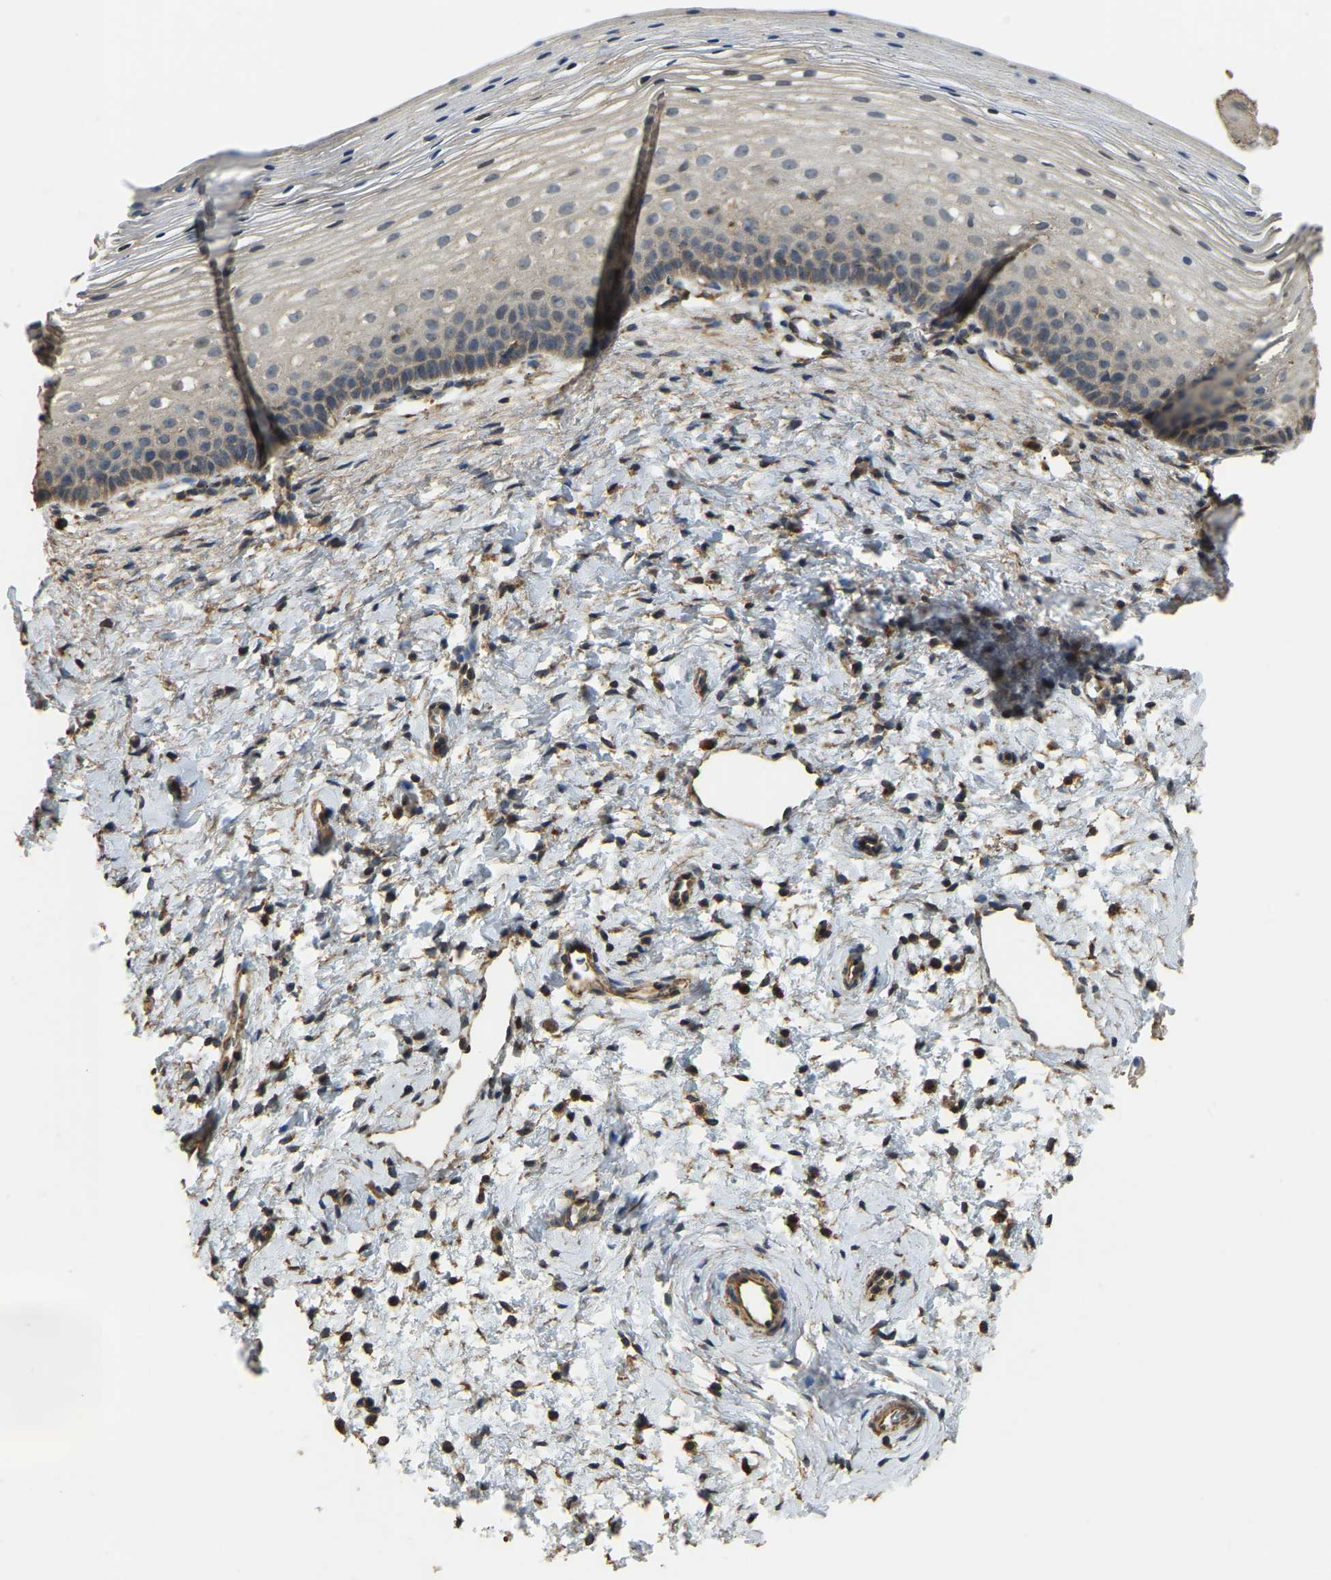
{"staining": {"intensity": "moderate", "quantity": ">75%", "location": "cytoplasmic/membranous"}, "tissue": "cervix", "cell_type": "Glandular cells", "image_type": "normal", "snomed": [{"axis": "morphology", "description": "Normal tissue, NOS"}, {"axis": "topography", "description": "Cervix"}], "caption": "Benign cervix reveals moderate cytoplasmic/membranous staining in approximately >75% of glandular cells, visualized by immunohistochemistry. The protein is shown in brown color, while the nuclei are stained blue.", "gene": "GNG2", "patient": {"sex": "female", "age": 72}}